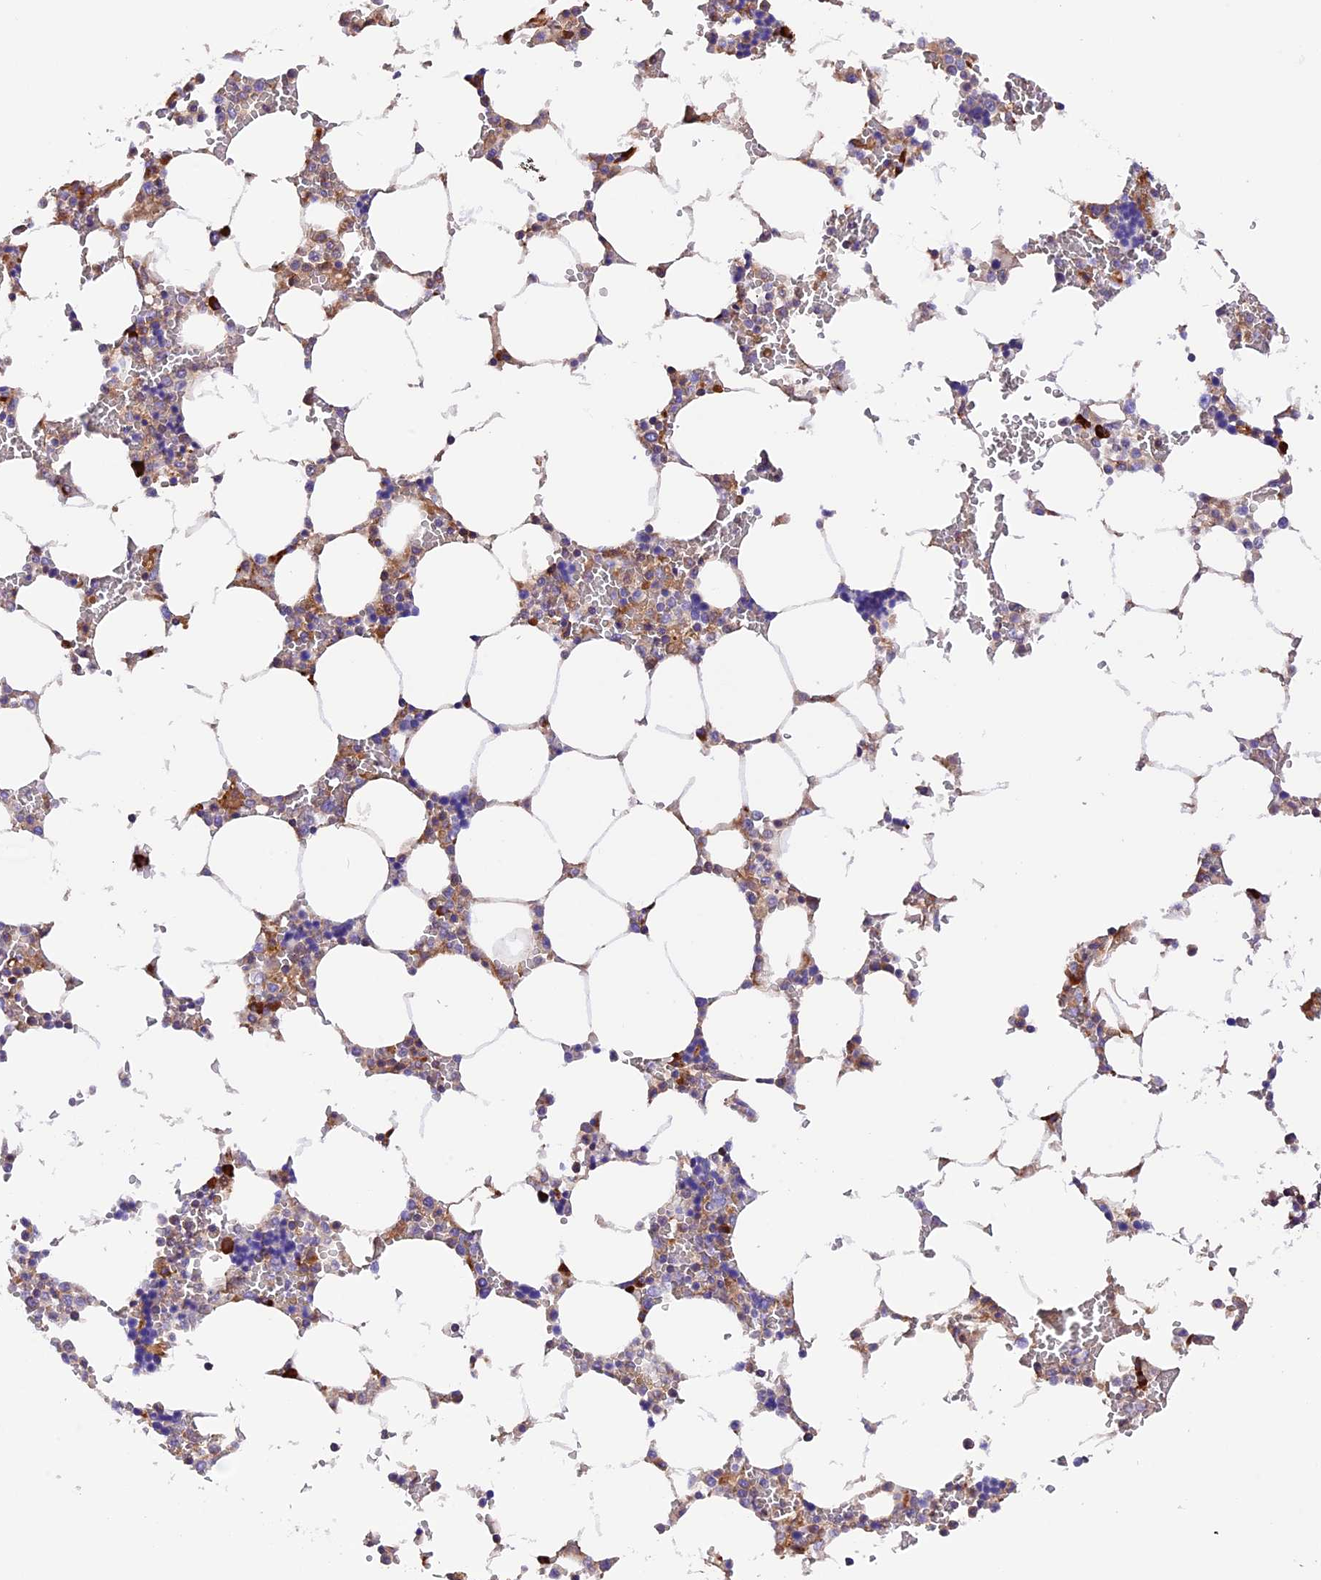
{"staining": {"intensity": "strong", "quantity": "<25%", "location": "cytoplasmic/membranous"}, "tissue": "bone marrow", "cell_type": "Hematopoietic cells", "image_type": "normal", "snomed": [{"axis": "morphology", "description": "Normal tissue, NOS"}, {"axis": "topography", "description": "Bone marrow"}], "caption": "DAB (3,3'-diaminobenzidine) immunohistochemical staining of benign bone marrow shows strong cytoplasmic/membranous protein positivity in approximately <25% of hematopoietic cells. (DAB IHC with brightfield microscopy, high magnification).", "gene": "METTL22", "patient": {"sex": "male", "age": 64}}